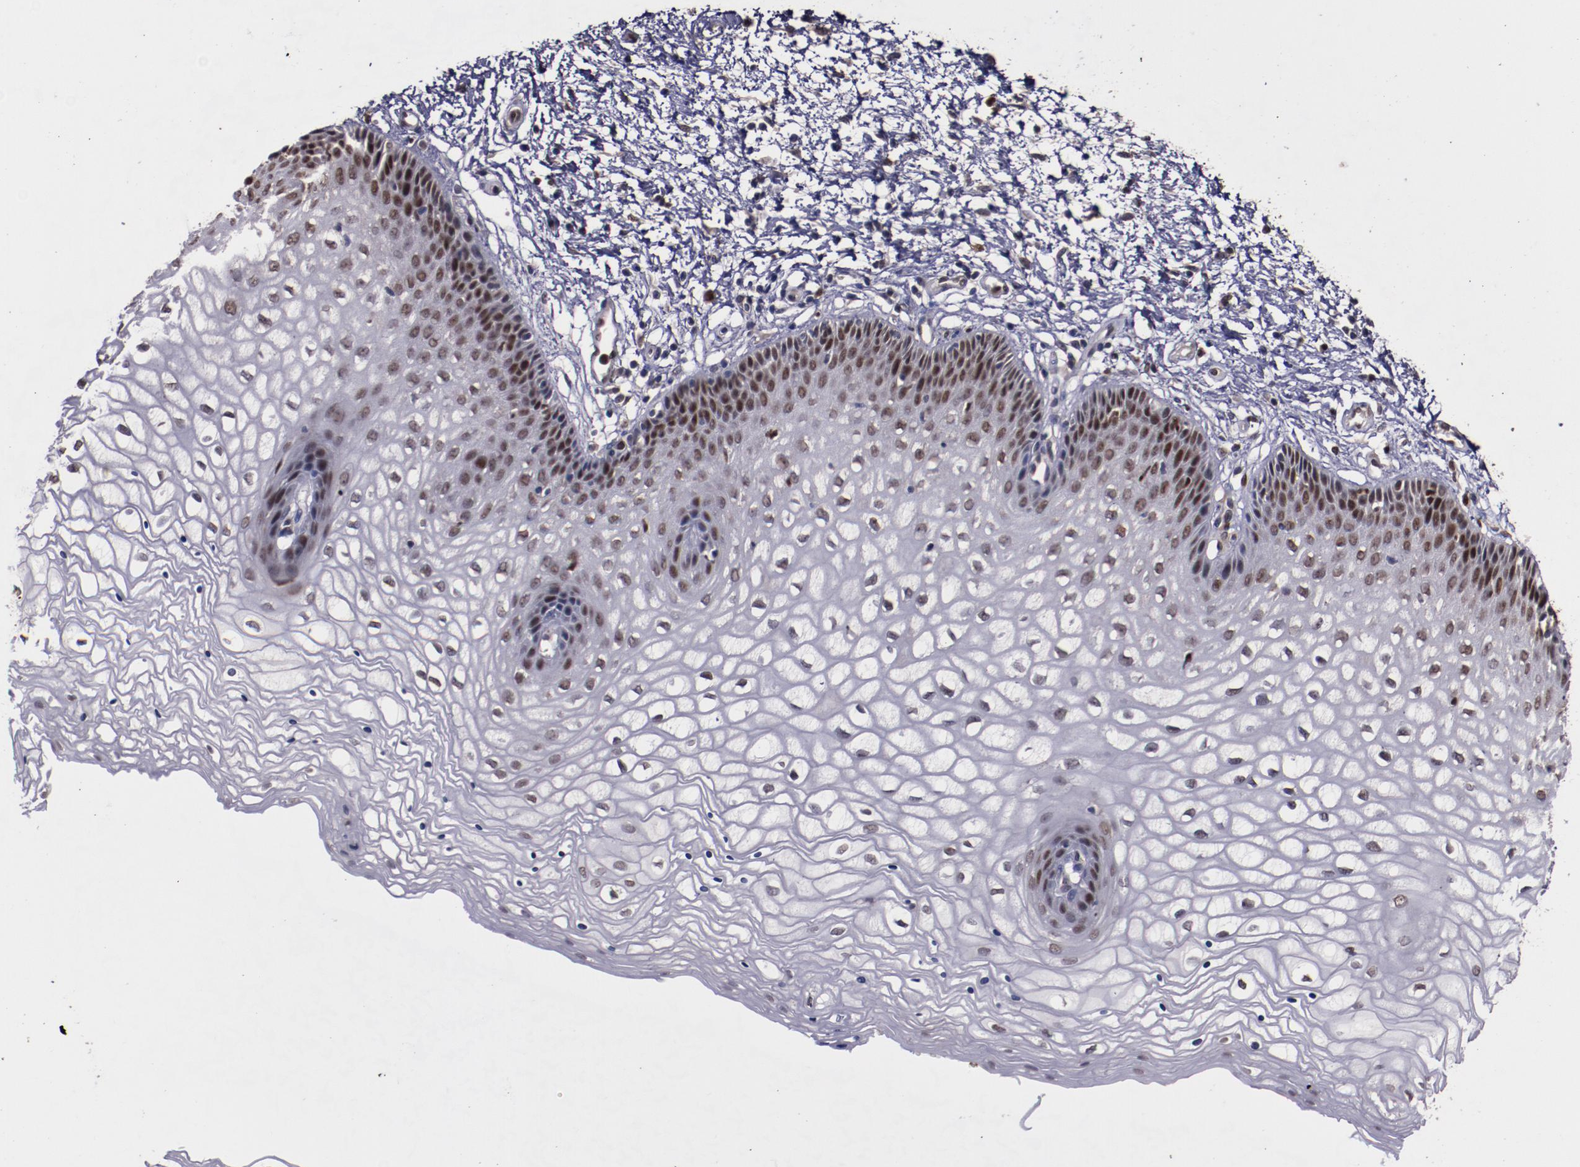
{"staining": {"intensity": "strong", "quantity": ">75%", "location": "nuclear"}, "tissue": "vagina", "cell_type": "Squamous epithelial cells", "image_type": "normal", "snomed": [{"axis": "morphology", "description": "Normal tissue, NOS"}, {"axis": "topography", "description": "Vagina"}], "caption": "Brown immunohistochemical staining in normal vagina demonstrates strong nuclear positivity in about >75% of squamous epithelial cells.", "gene": "CHEK2", "patient": {"sex": "female", "age": 34}}